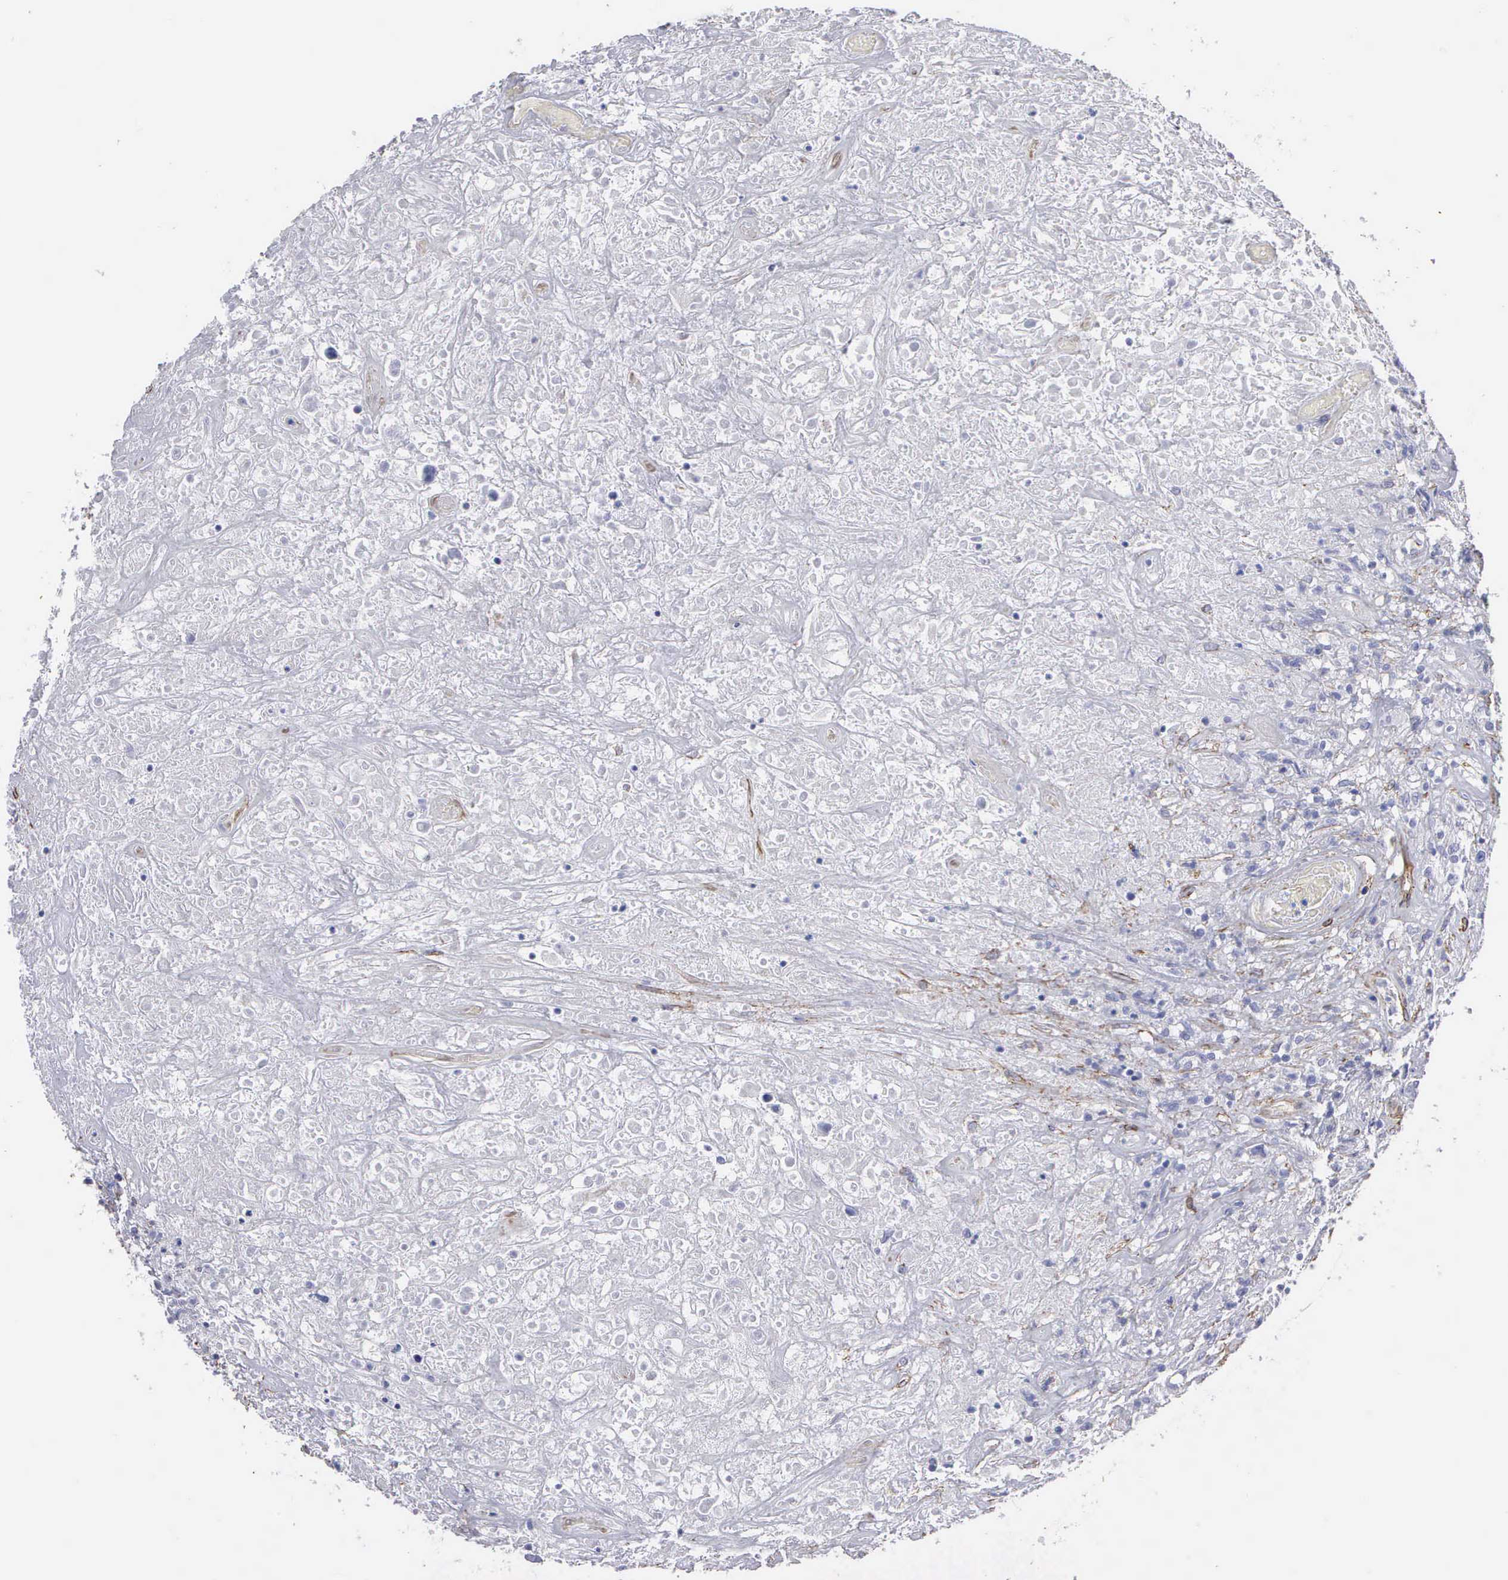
{"staining": {"intensity": "negative", "quantity": "none", "location": "none"}, "tissue": "lymphoma", "cell_type": "Tumor cells", "image_type": "cancer", "snomed": [{"axis": "morphology", "description": "Hodgkin's disease, NOS"}, {"axis": "topography", "description": "Lymph node"}], "caption": "Hodgkin's disease stained for a protein using immunohistochemistry demonstrates no expression tumor cells.", "gene": "MAGEB10", "patient": {"sex": "male", "age": 46}}